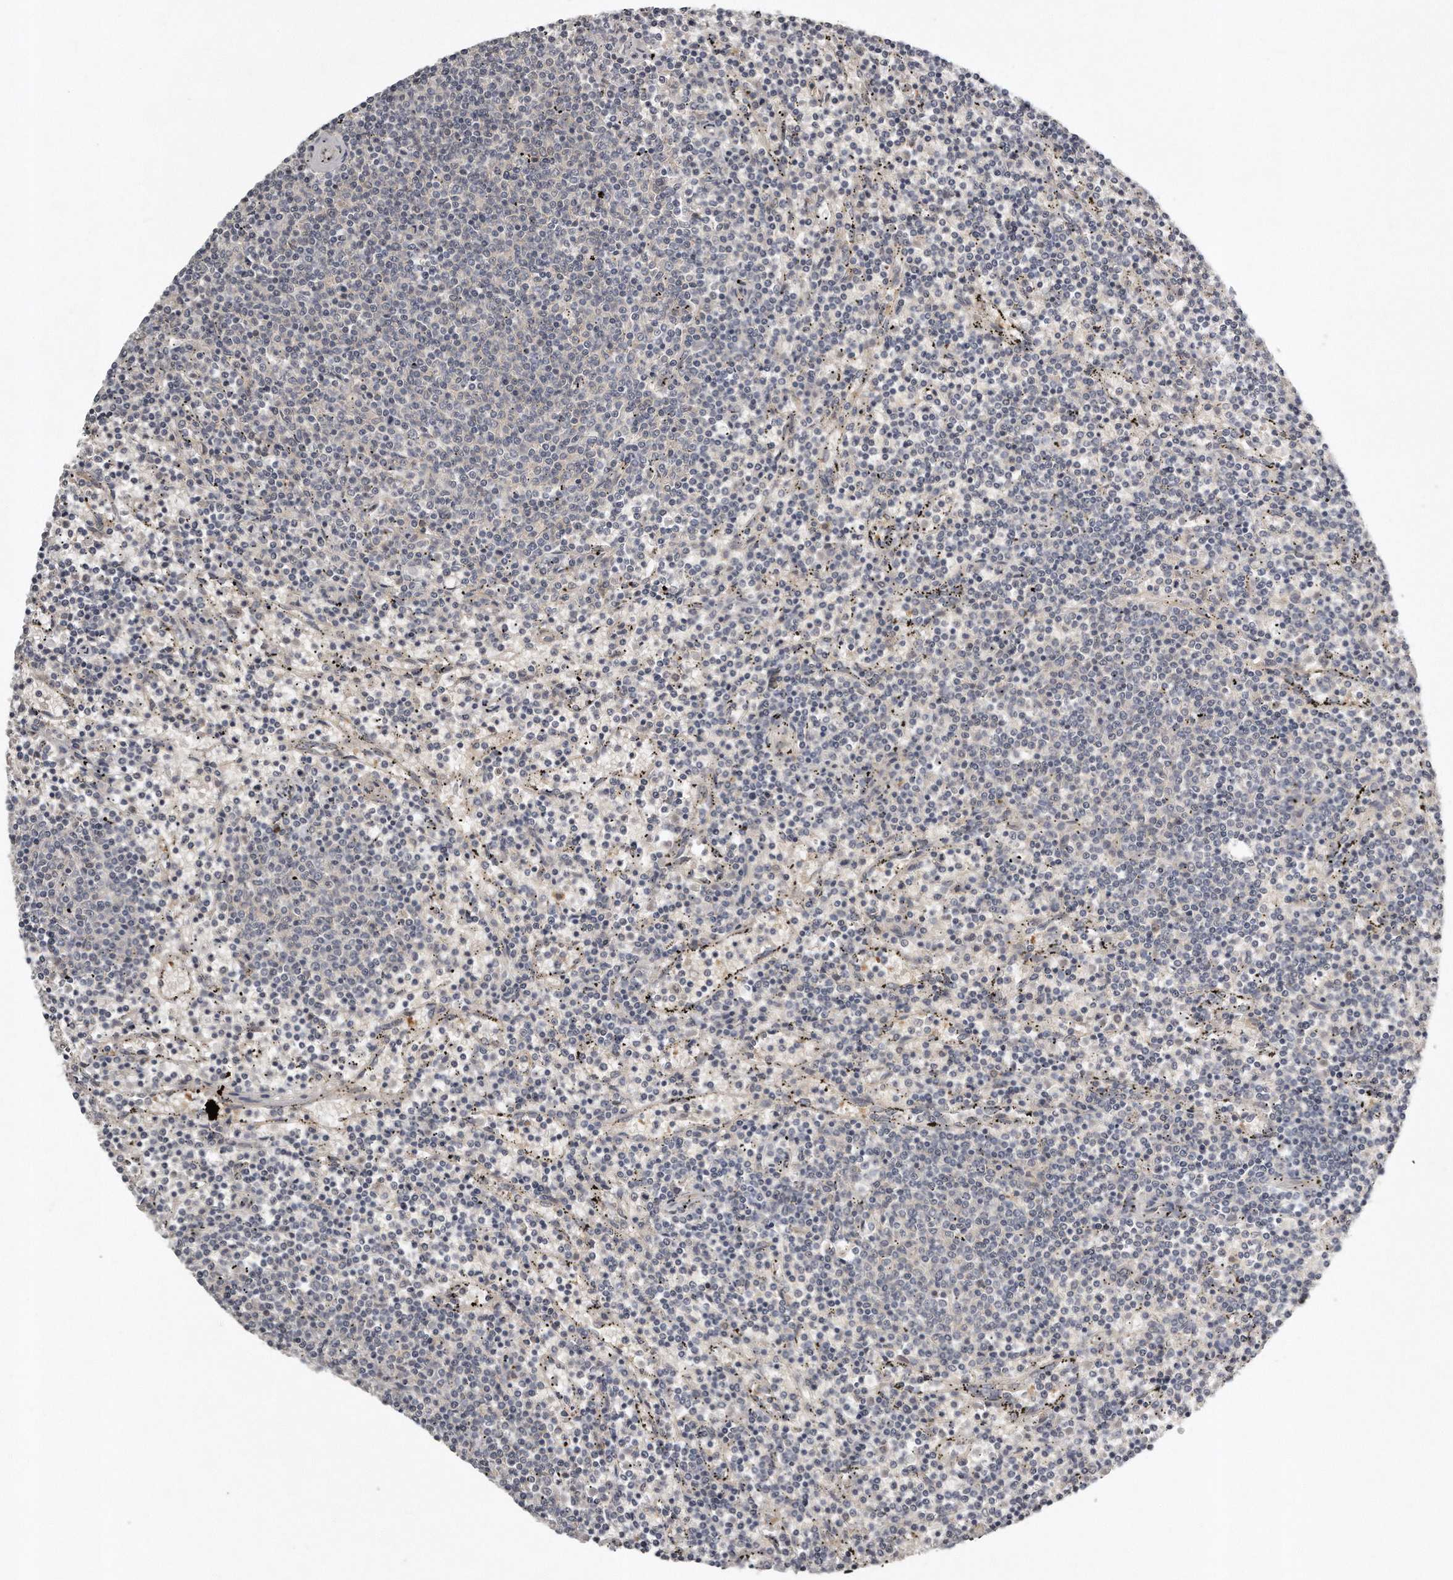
{"staining": {"intensity": "negative", "quantity": "none", "location": "none"}, "tissue": "lymphoma", "cell_type": "Tumor cells", "image_type": "cancer", "snomed": [{"axis": "morphology", "description": "Malignant lymphoma, non-Hodgkin's type, Low grade"}, {"axis": "topography", "description": "Spleen"}], "caption": "A photomicrograph of malignant lymphoma, non-Hodgkin's type (low-grade) stained for a protein demonstrates no brown staining in tumor cells.", "gene": "GGCT", "patient": {"sex": "female", "age": 50}}